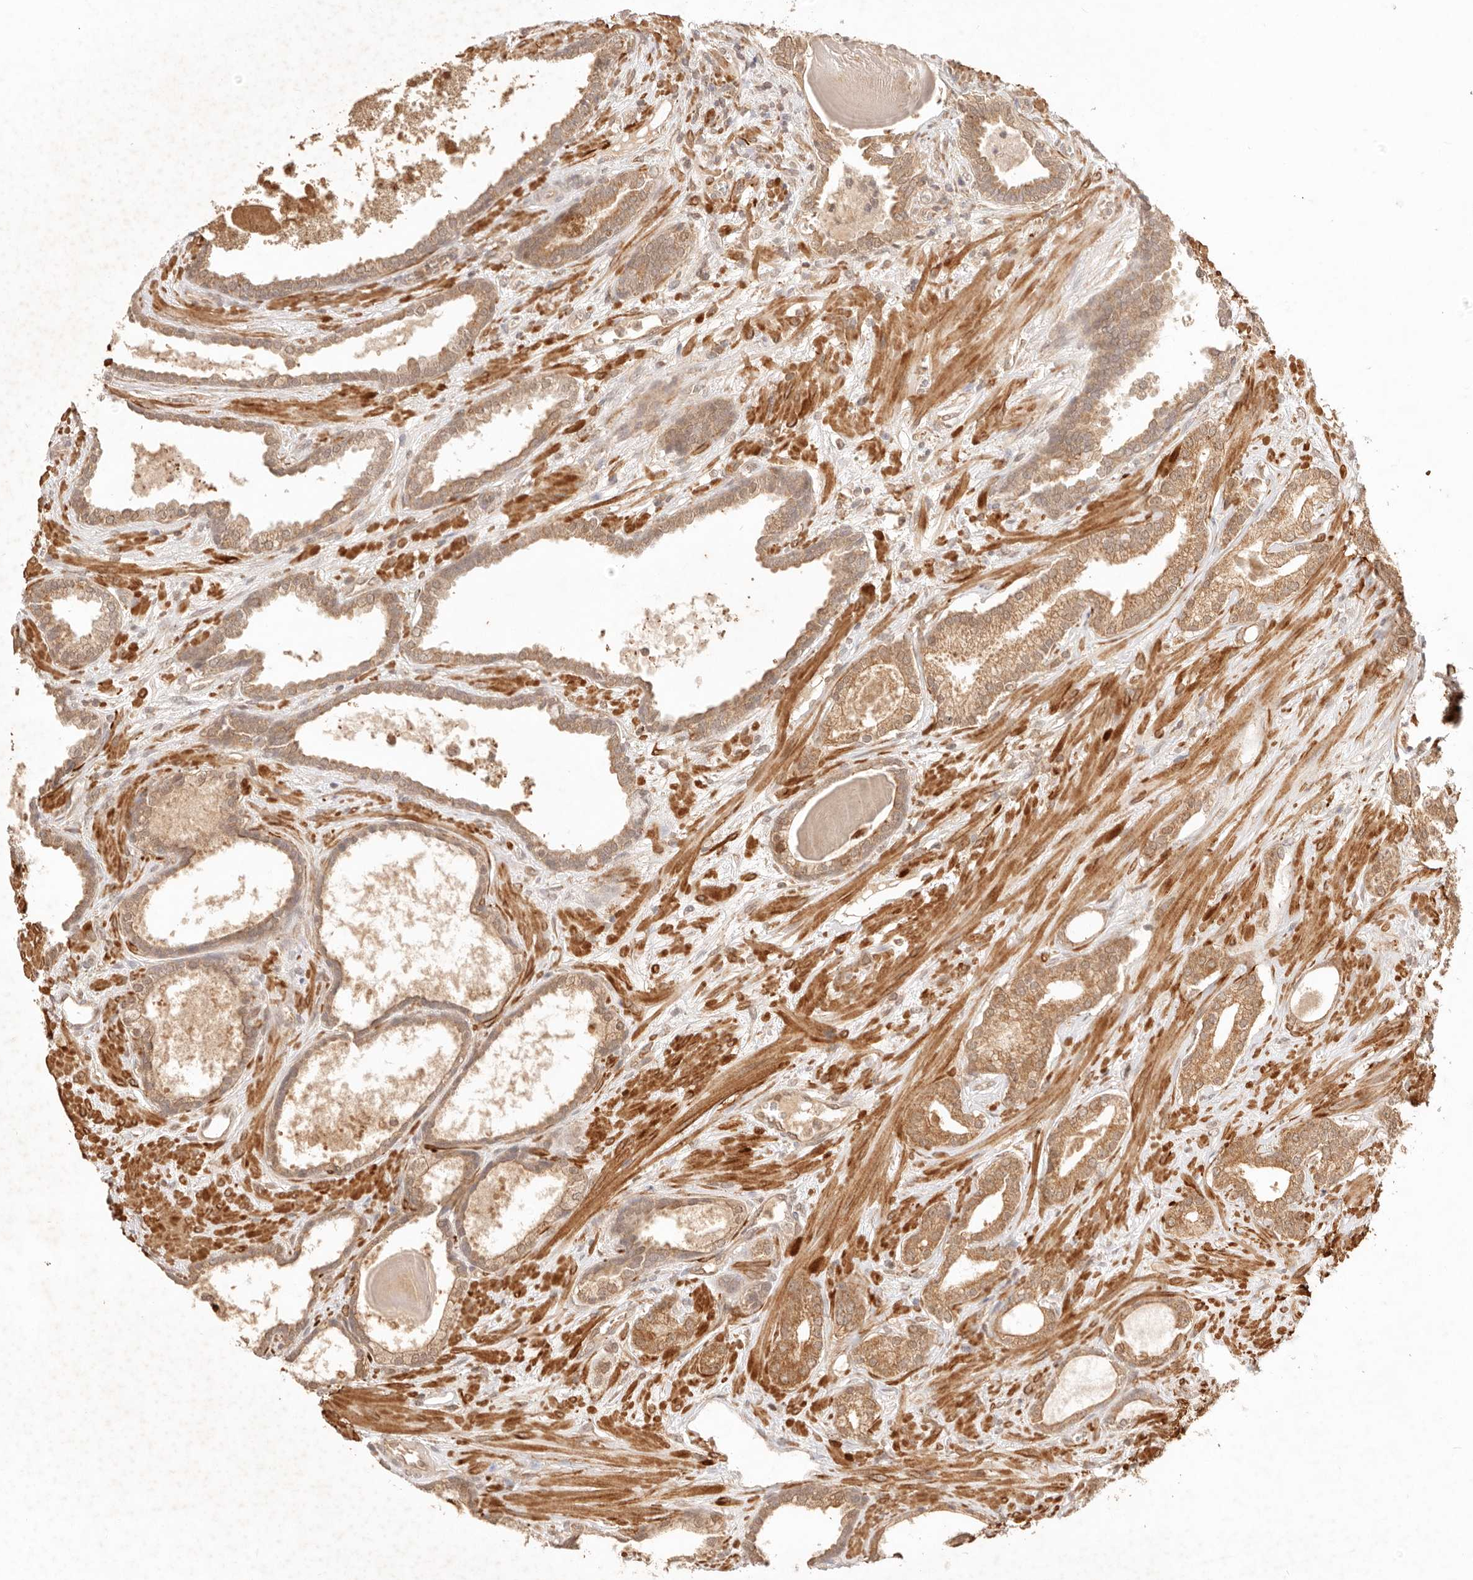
{"staining": {"intensity": "moderate", "quantity": ">75%", "location": "cytoplasmic/membranous"}, "tissue": "prostate cancer", "cell_type": "Tumor cells", "image_type": "cancer", "snomed": [{"axis": "morphology", "description": "Adenocarcinoma, Low grade"}, {"axis": "topography", "description": "Prostate"}], "caption": "This is a micrograph of IHC staining of prostate cancer (low-grade adenocarcinoma), which shows moderate expression in the cytoplasmic/membranous of tumor cells.", "gene": "TRIM11", "patient": {"sex": "male", "age": 70}}